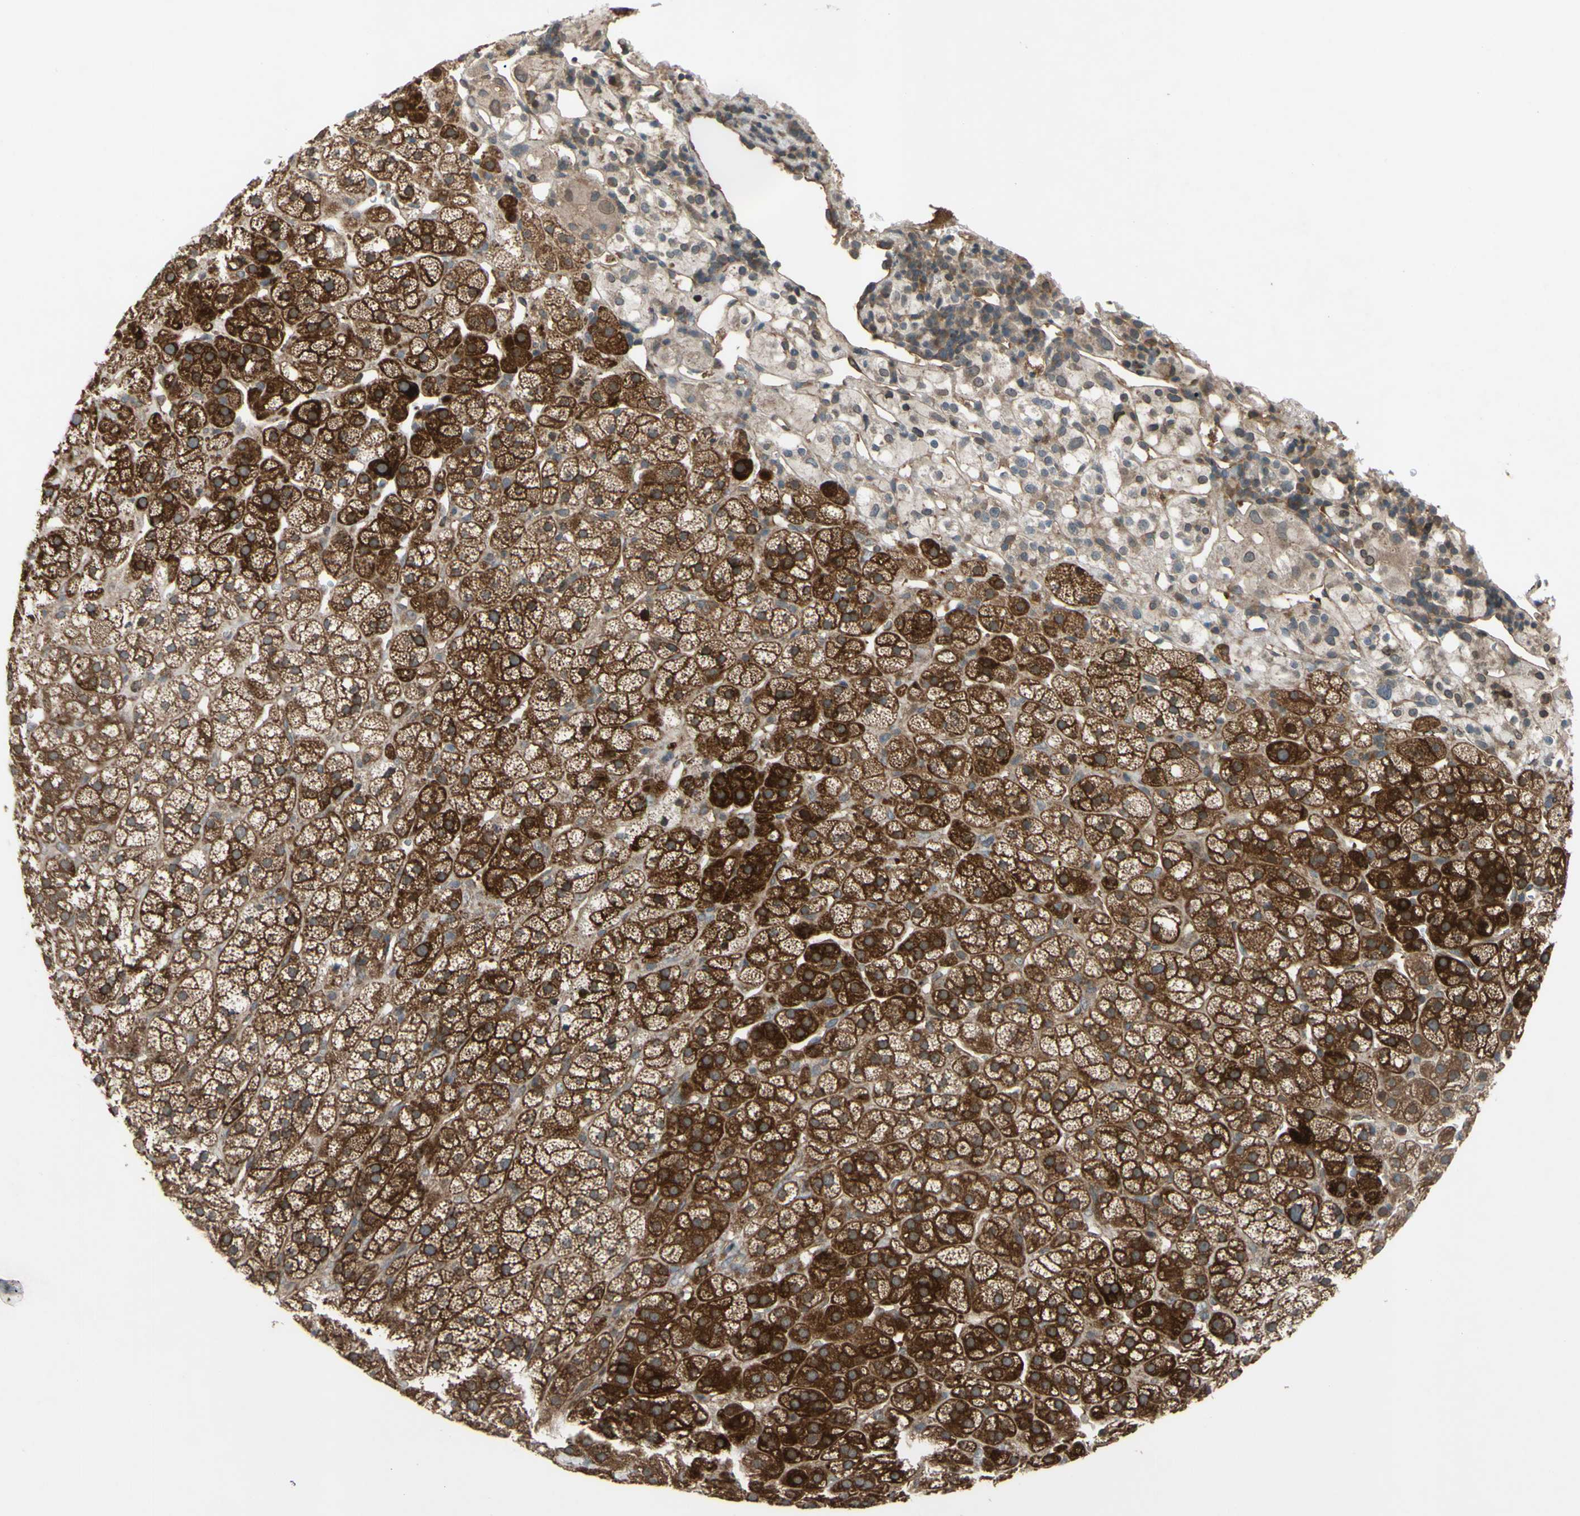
{"staining": {"intensity": "strong", "quantity": ">75%", "location": "cytoplasmic/membranous"}, "tissue": "adrenal gland", "cell_type": "Glandular cells", "image_type": "normal", "snomed": [{"axis": "morphology", "description": "Normal tissue, NOS"}, {"axis": "topography", "description": "Adrenal gland"}], "caption": "IHC (DAB (3,3'-diaminobenzidine)) staining of unremarkable human adrenal gland displays strong cytoplasmic/membranous protein positivity in approximately >75% of glandular cells.", "gene": "SHROOM4", "patient": {"sex": "male", "age": 56}}